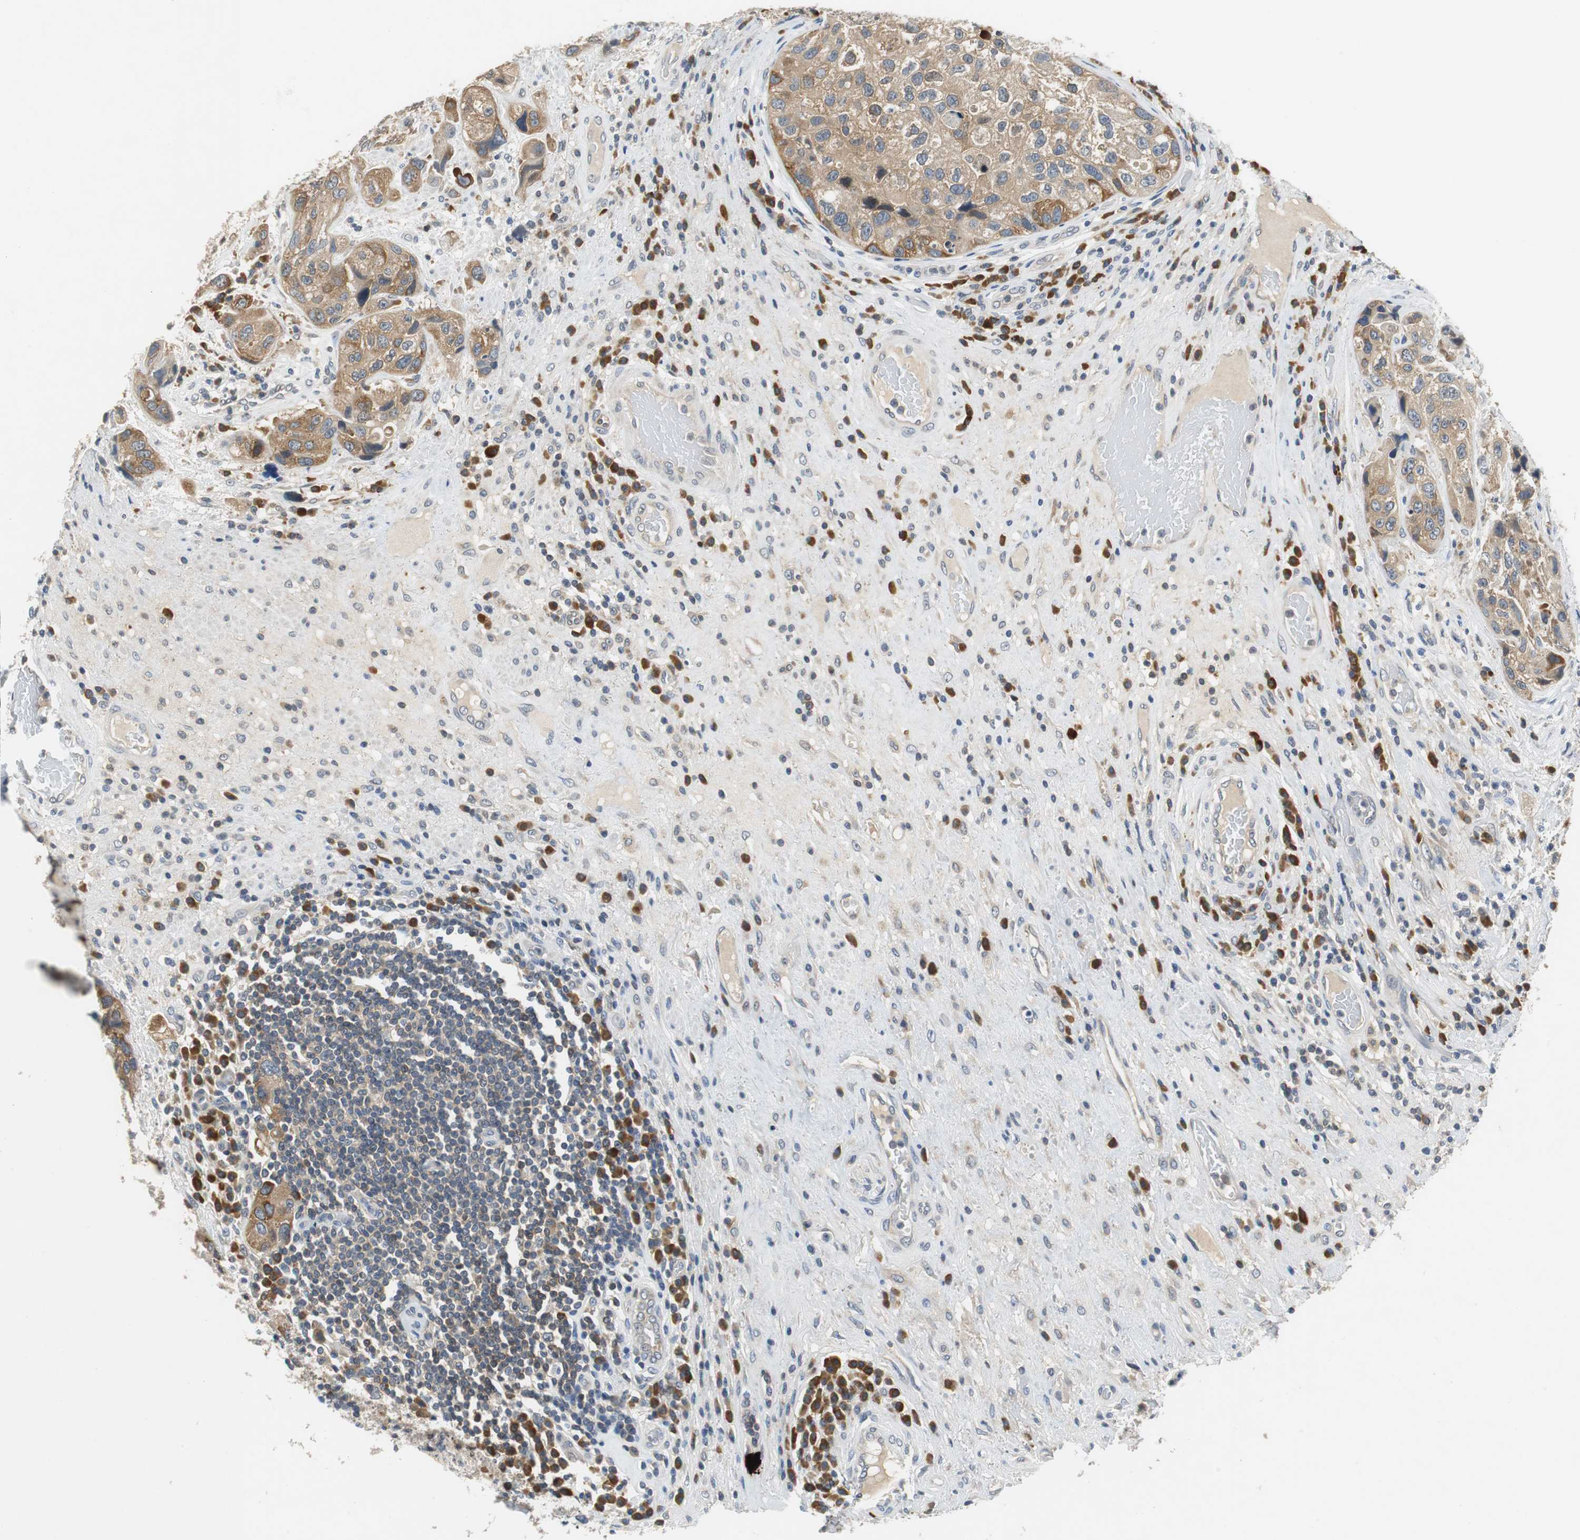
{"staining": {"intensity": "moderate", "quantity": ">75%", "location": "cytoplasmic/membranous"}, "tissue": "urothelial cancer", "cell_type": "Tumor cells", "image_type": "cancer", "snomed": [{"axis": "morphology", "description": "Urothelial carcinoma, High grade"}, {"axis": "topography", "description": "Urinary bladder"}], "caption": "The image demonstrates immunohistochemical staining of urothelial cancer. There is moderate cytoplasmic/membranous positivity is appreciated in approximately >75% of tumor cells.", "gene": "GLCCI1", "patient": {"sex": "female", "age": 64}}